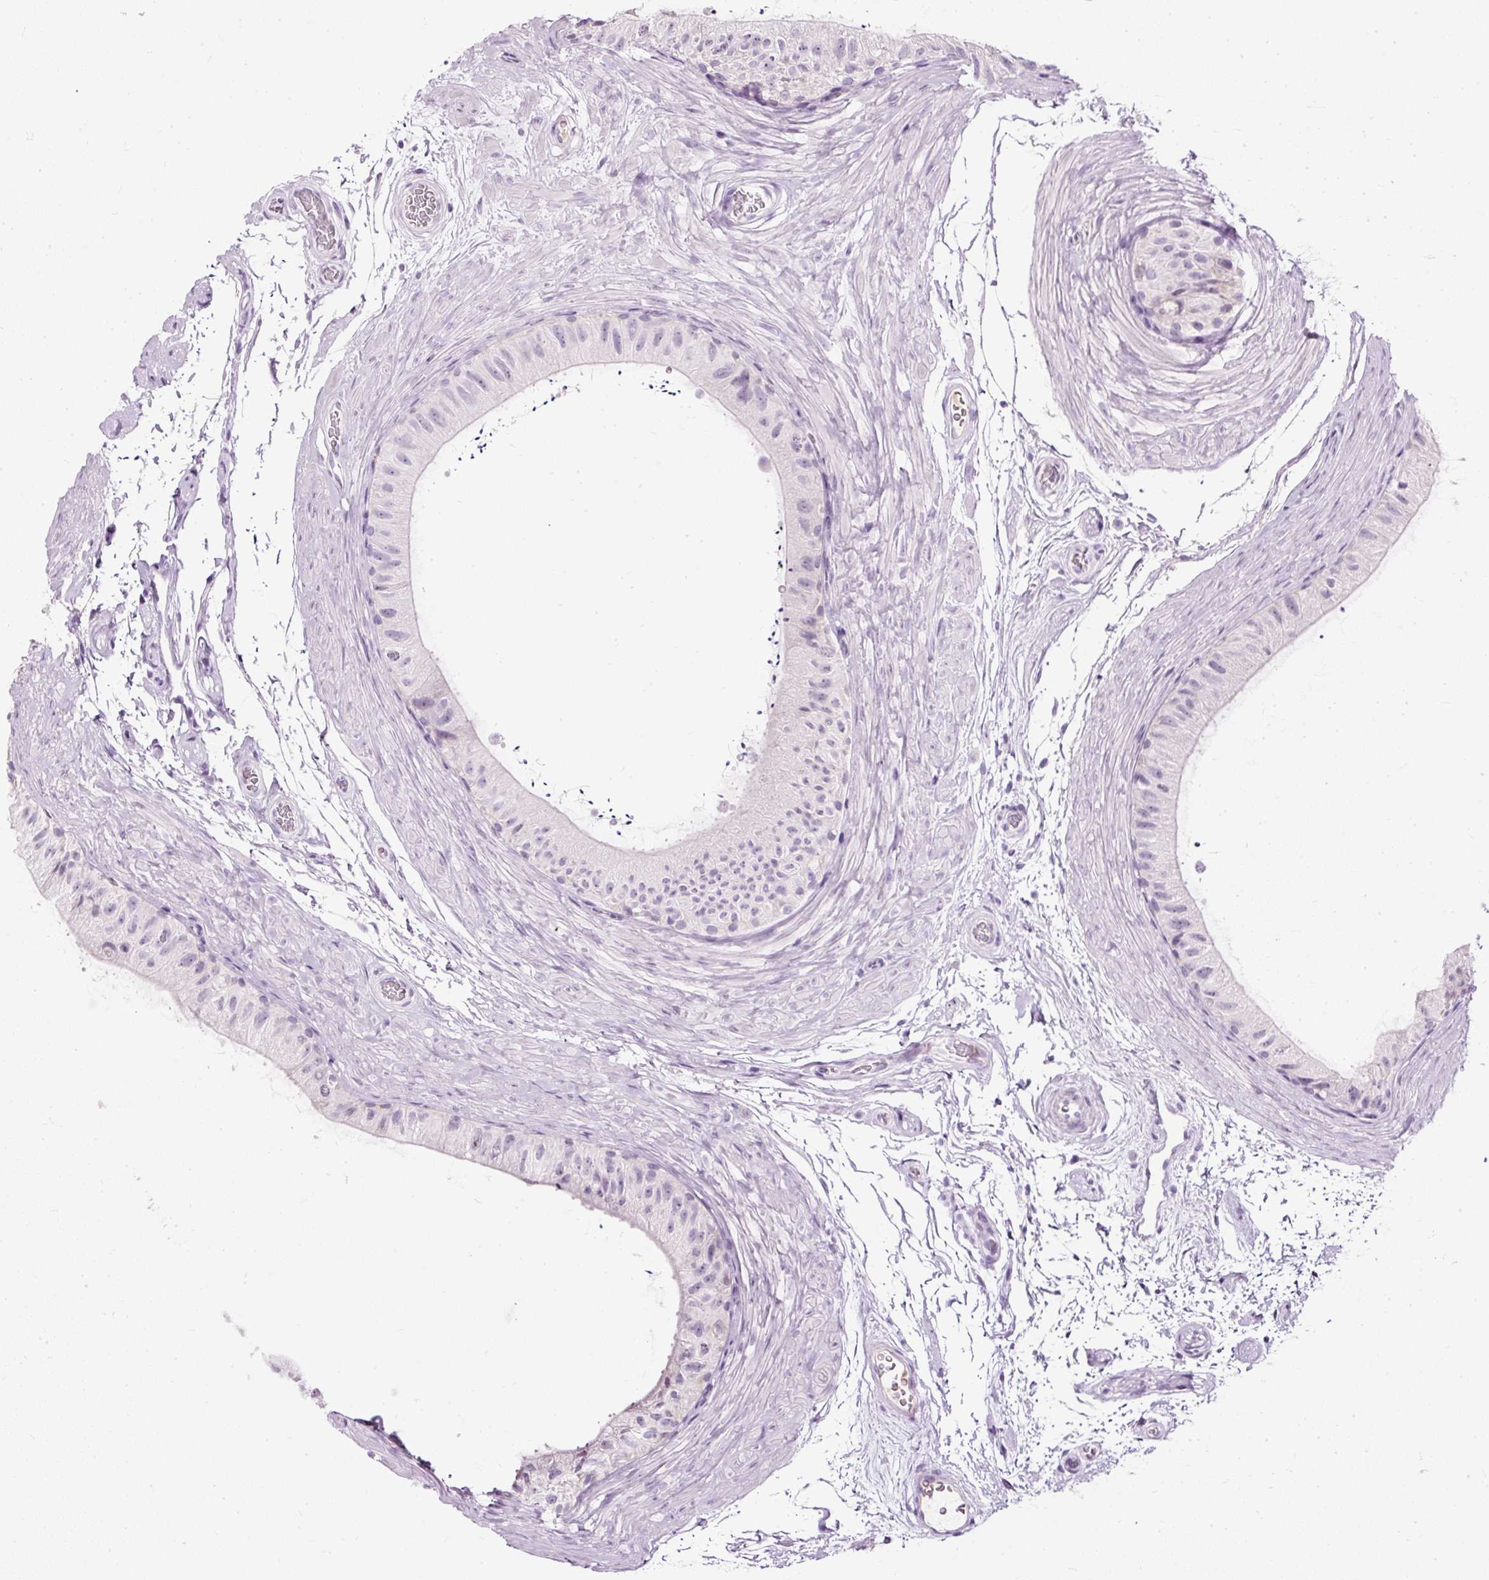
{"staining": {"intensity": "negative", "quantity": "none", "location": "none"}, "tissue": "epididymis", "cell_type": "Glandular cells", "image_type": "normal", "snomed": [{"axis": "morphology", "description": "Normal tissue, NOS"}, {"axis": "topography", "description": "Epididymis"}], "caption": "Normal epididymis was stained to show a protein in brown. There is no significant expression in glandular cells. (Immunohistochemistry, brightfield microscopy, high magnification).", "gene": "PDE6B", "patient": {"sex": "male", "age": 55}}